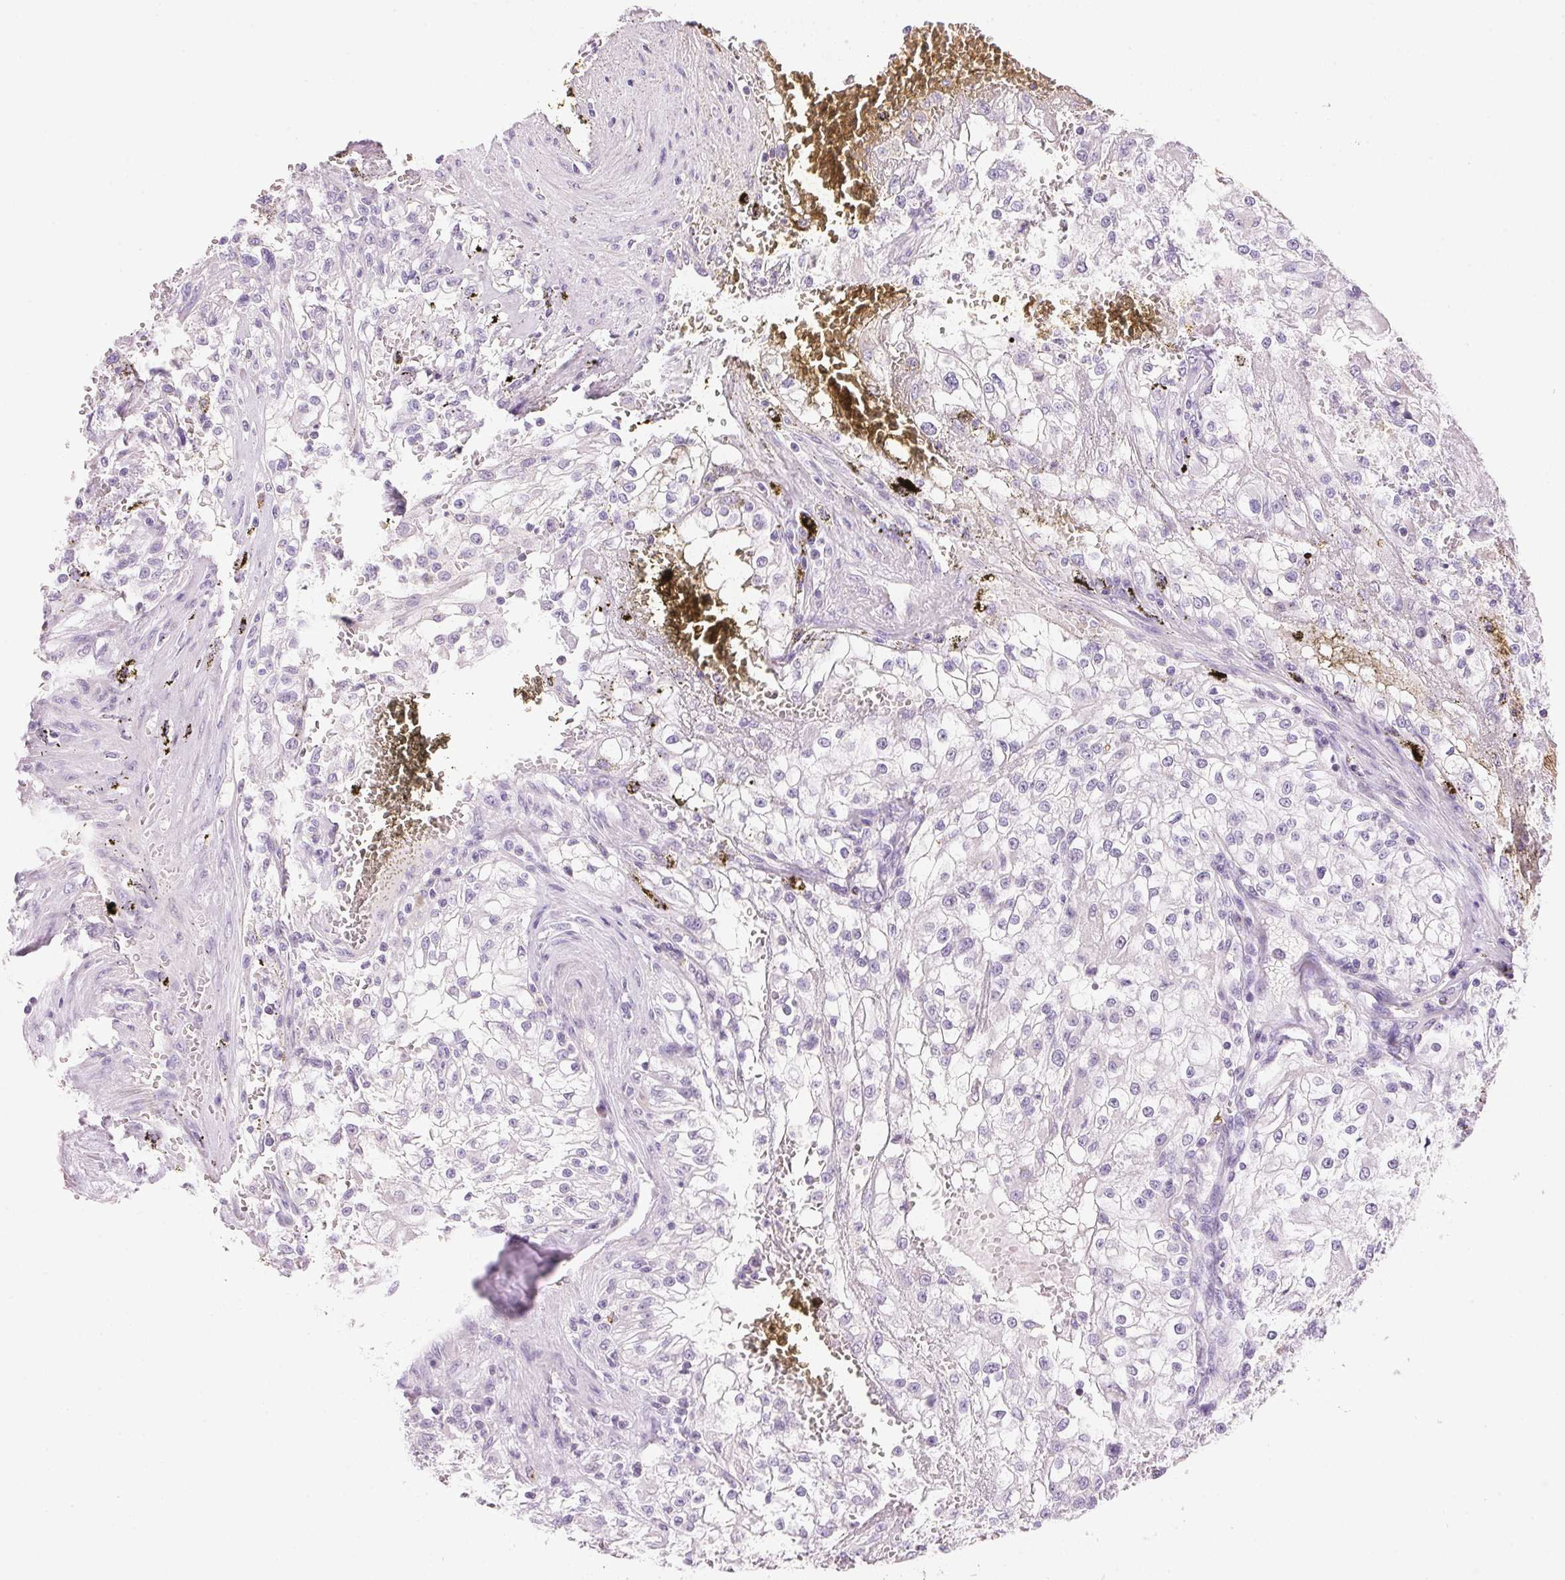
{"staining": {"intensity": "negative", "quantity": "none", "location": "none"}, "tissue": "renal cancer", "cell_type": "Tumor cells", "image_type": "cancer", "snomed": [{"axis": "morphology", "description": "Adenocarcinoma, NOS"}, {"axis": "topography", "description": "Kidney"}], "caption": "Tumor cells are negative for protein expression in human renal adenocarcinoma.", "gene": "CYP11B1", "patient": {"sex": "female", "age": 74}}